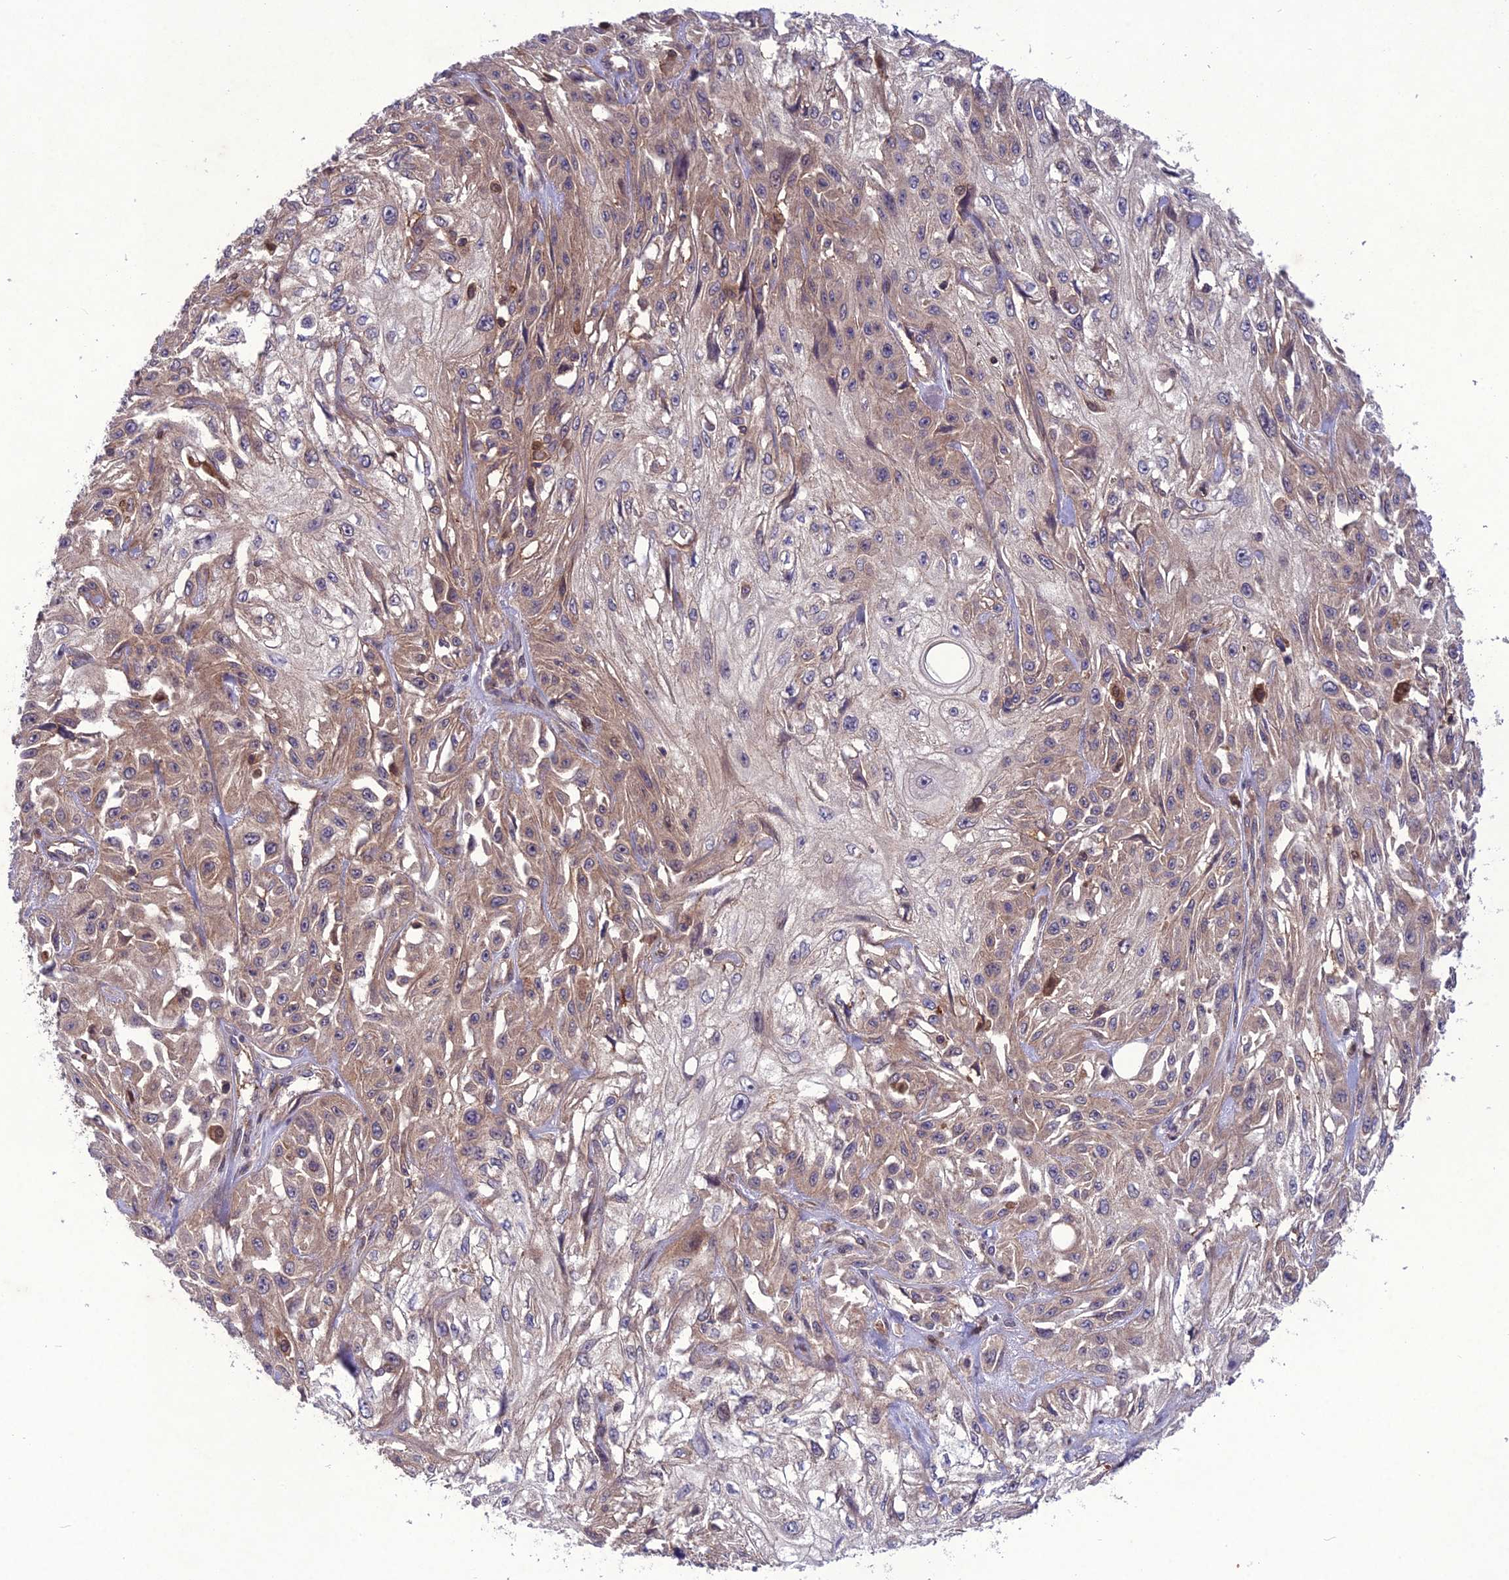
{"staining": {"intensity": "weak", "quantity": "25%-75%", "location": "cytoplasmic/membranous"}, "tissue": "skin cancer", "cell_type": "Tumor cells", "image_type": "cancer", "snomed": [{"axis": "morphology", "description": "Squamous cell carcinoma, NOS"}, {"axis": "morphology", "description": "Squamous cell carcinoma, metastatic, NOS"}, {"axis": "topography", "description": "Skin"}, {"axis": "topography", "description": "Lymph node"}], "caption": "IHC (DAB) staining of metastatic squamous cell carcinoma (skin) demonstrates weak cytoplasmic/membranous protein staining in approximately 25%-75% of tumor cells.", "gene": "GDF6", "patient": {"sex": "male", "age": 75}}